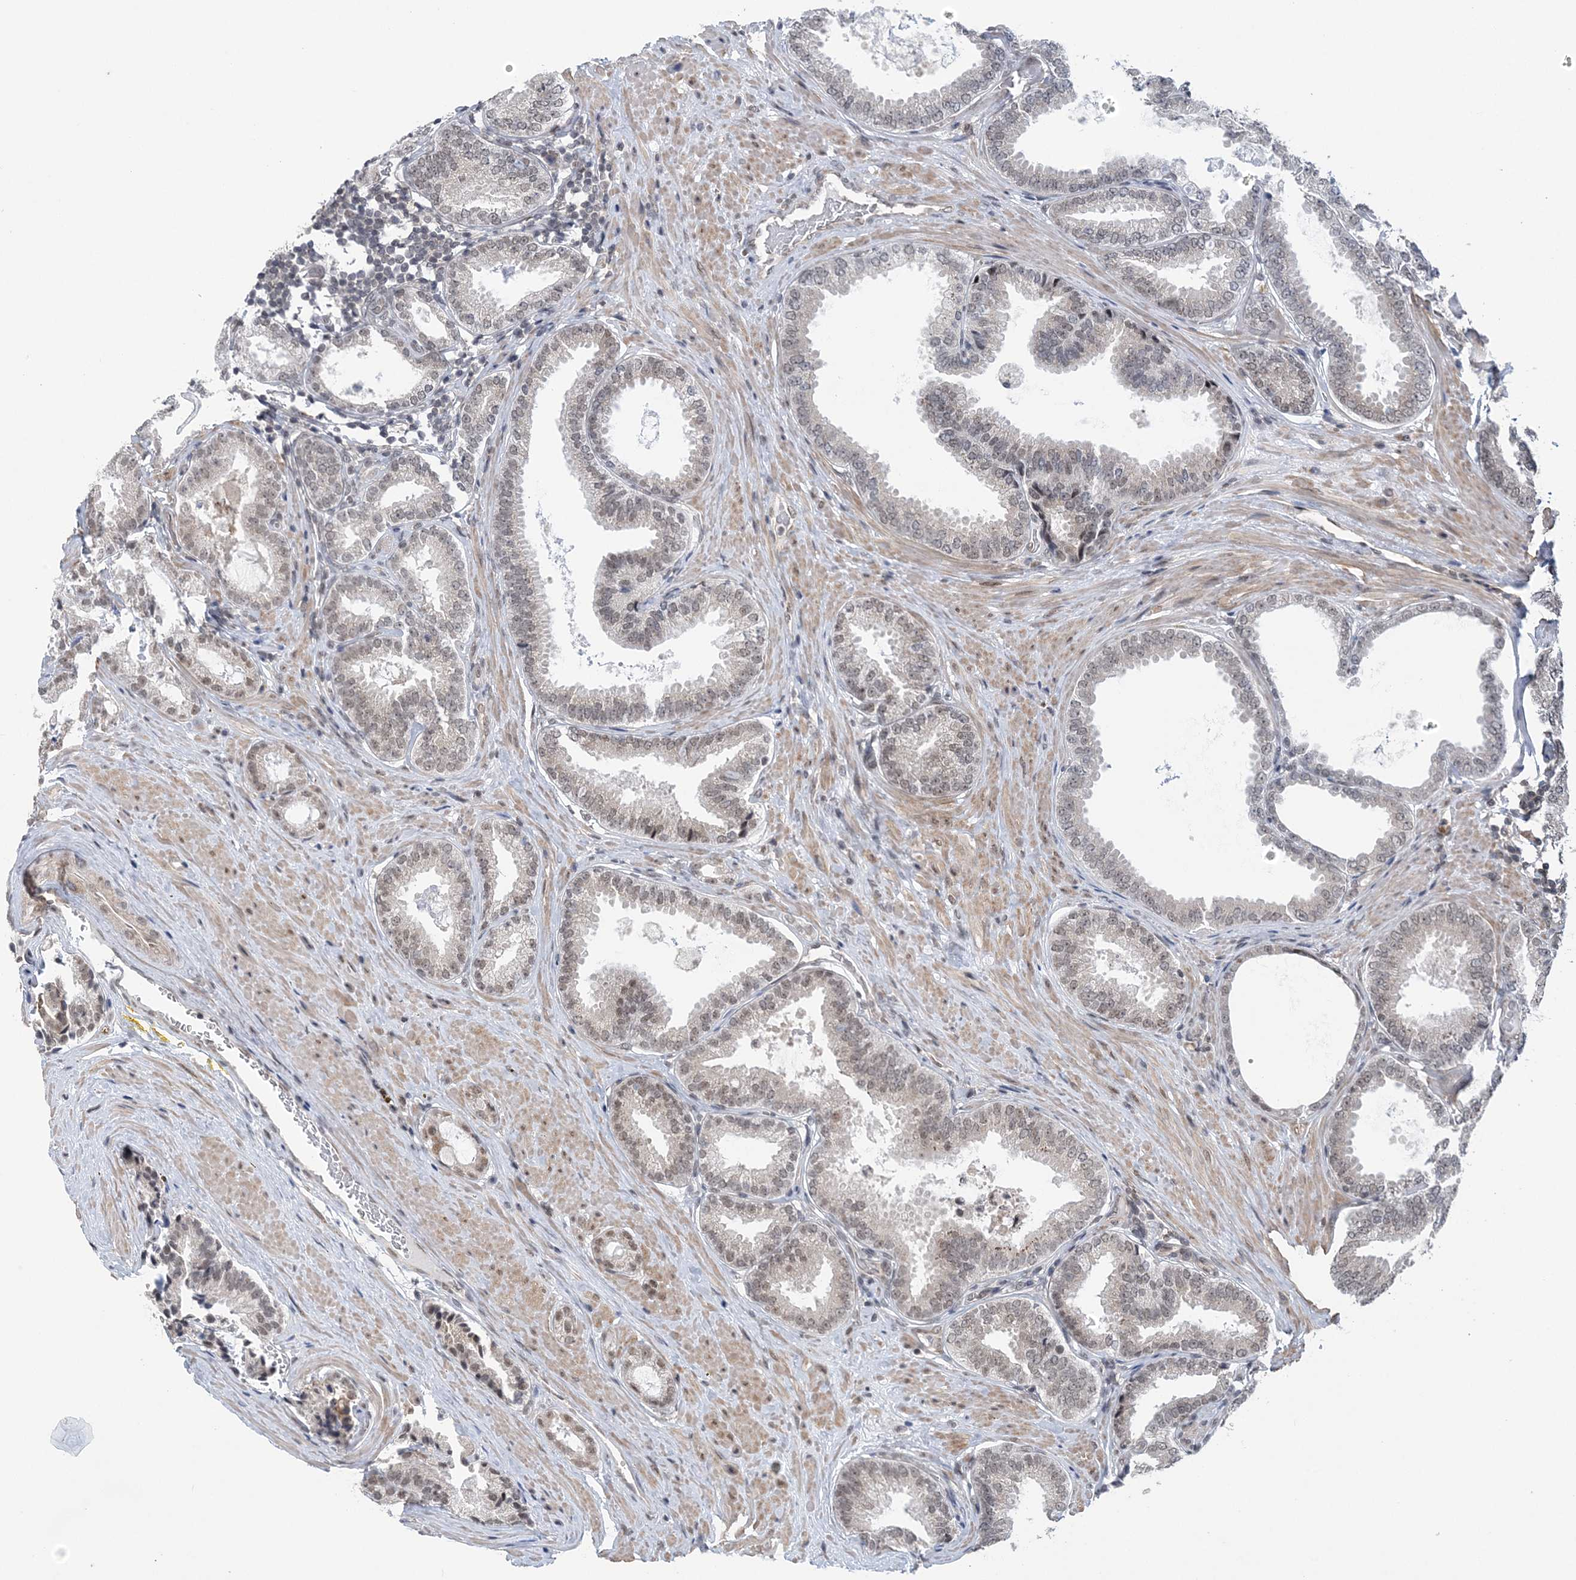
{"staining": {"intensity": "weak", "quantity": ">75%", "location": "nuclear"}, "tissue": "prostate cancer", "cell_type": "Tumor cells", "image_type": "cancer", "snomed": [{"axis": "morphology", "description": "Adenocarcinoma, Low grade"}, {"axis": "topography", "description": "Prostate"}], "caption": "Human low-grade adenocarcinoma (prostate) stained with a brown dye demonstrates weak nuclear positive positivity in about >75% of tumor cells.", "gene": "CCDC152", "patient": {"sex": "male", "age": 71}}